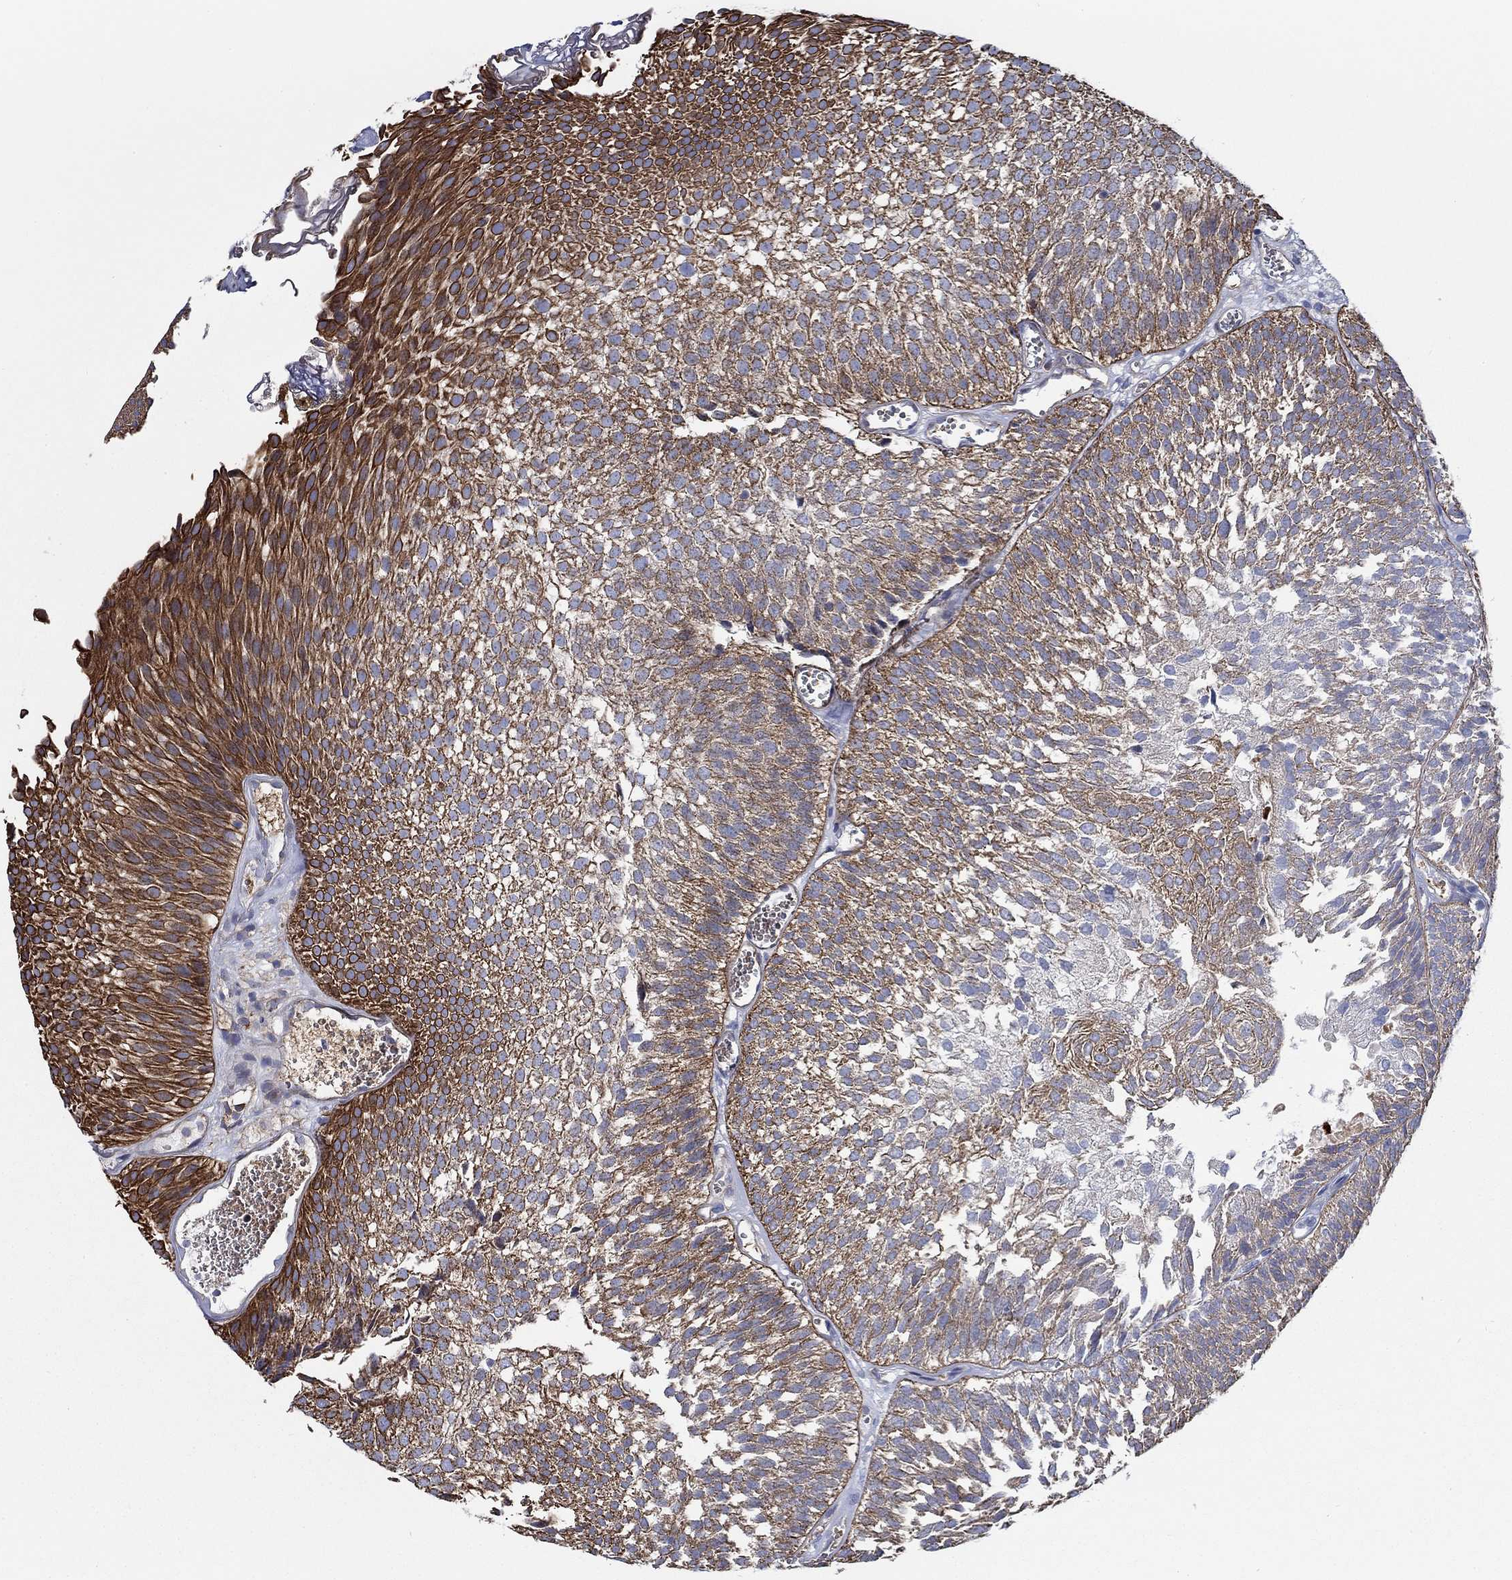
{"staining": {"intensity": "strong", "quantity": "25%-75%", "location": "cytoplasmic/membranous"}, "tissue": "urothelial cancer", "cell_type": "Tumor cells", "image_type": "cancer", "snomed": [{"axis": "morphology", "description": "Urothelial carcinoma, Low grade"}, {"axis": "topography", "description": "Urinary bladder"}], "caption": "Immunohistochemistry of human urothelial carcinoma (low-grade) displays high levels of strong cytoplasmic/membranous positivity in approximately 25%-75% of tumor cells.", "gene": "FMN1", "patient": {"sex": "male", "age": 52}}